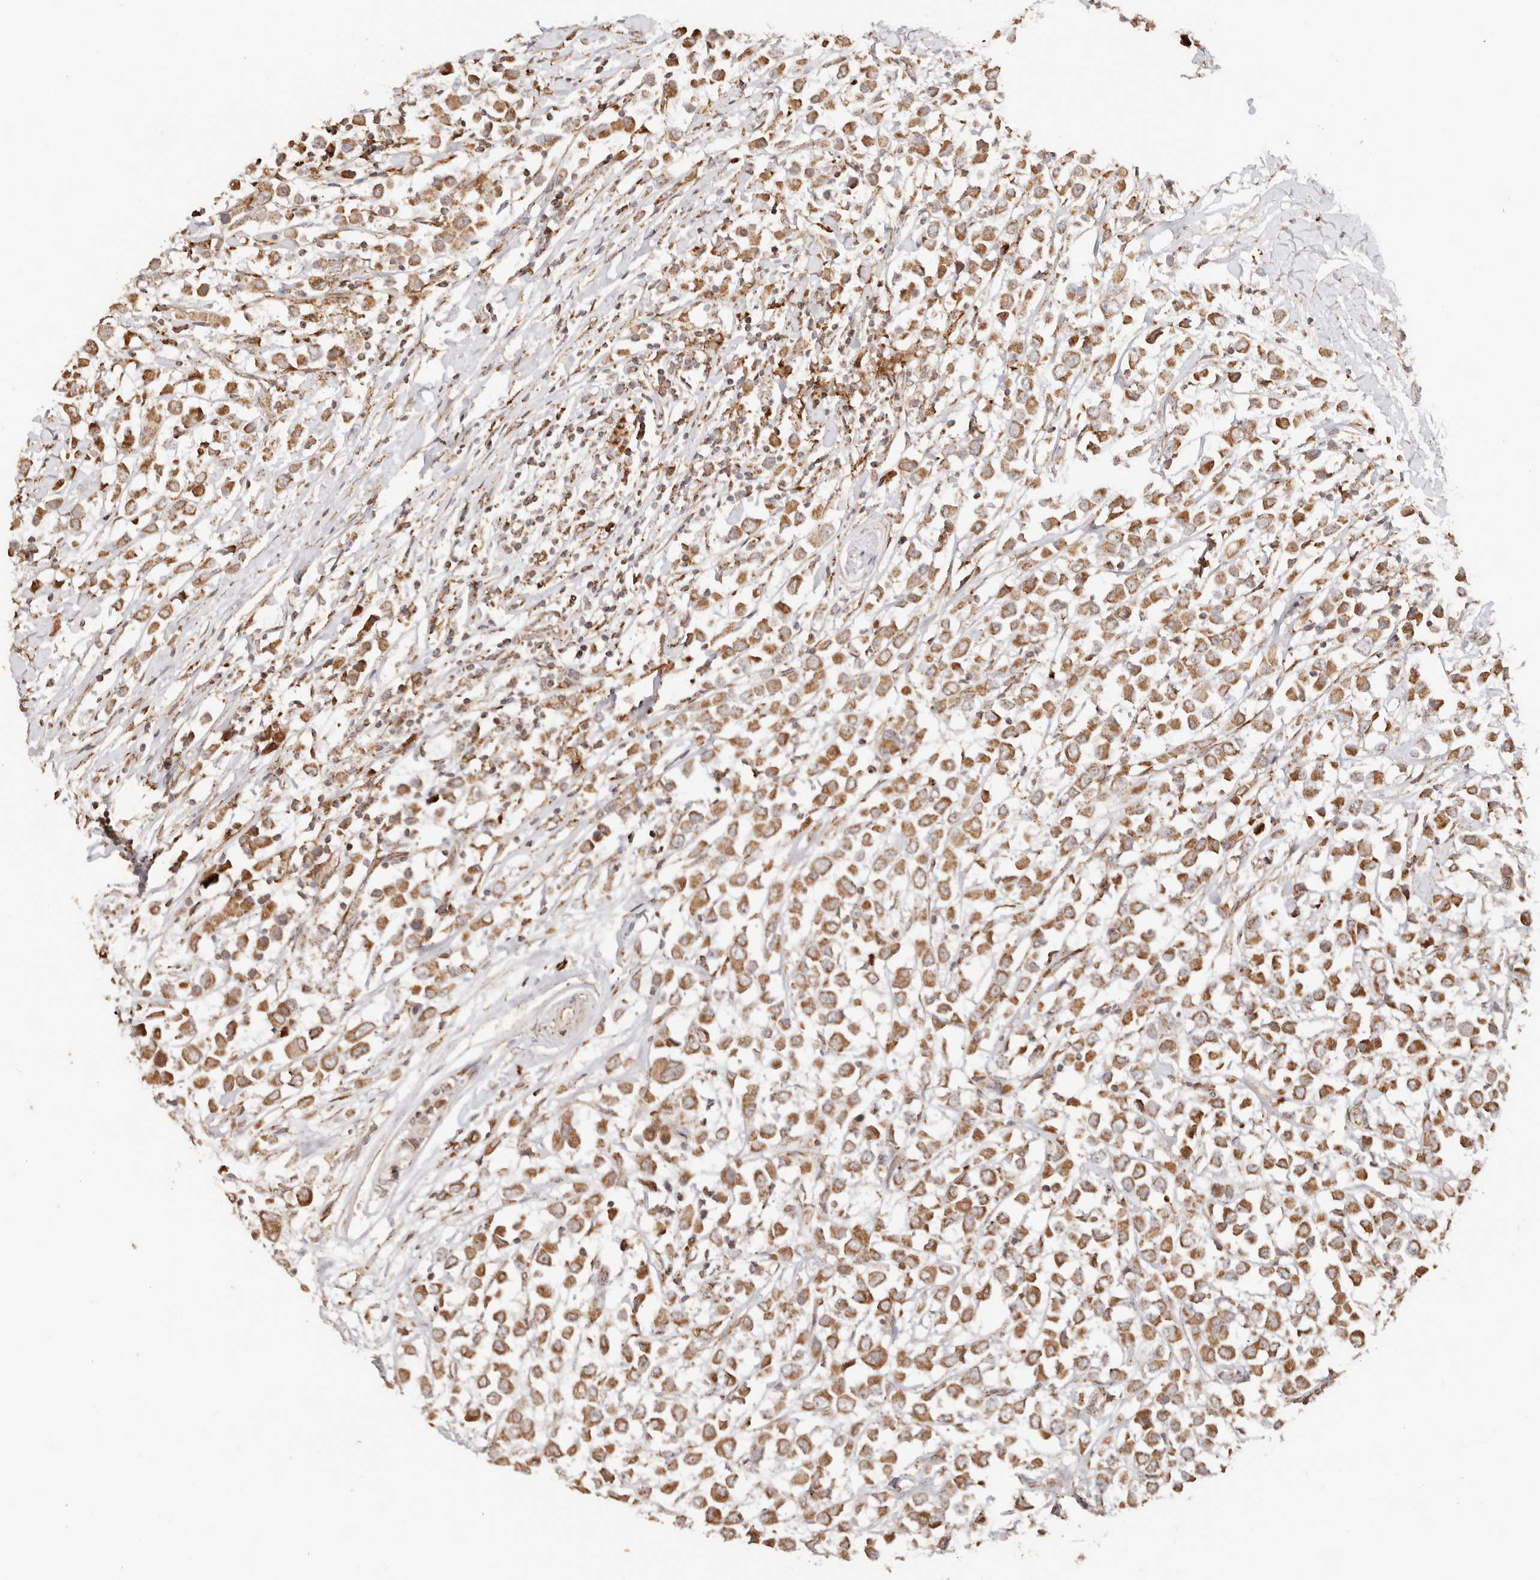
{"staining": {"intensity": "strong", "quantity": ">75%", "location": "cytoplasmic/membranous"}, "tissue": "breast cancer", "cell_type": "Tumor cells", "image_type": "cancer", "snomed": [{"axis": "morphology", "description": "Duct carcinoma"}, {"axis": "topography", "description": "Breast"}], "caption": "Protein positivity by IHC shows strong cytoplasmic/membranous expression in approximately >75% of tumor cells in breast cancer. The staining was performed using DAB, with brown indicating positive protein expression. Nuclei are stained blue with hematoxylin.", "gene": "NDUFB11", "patient": {"sex": "female", "age": 61}}